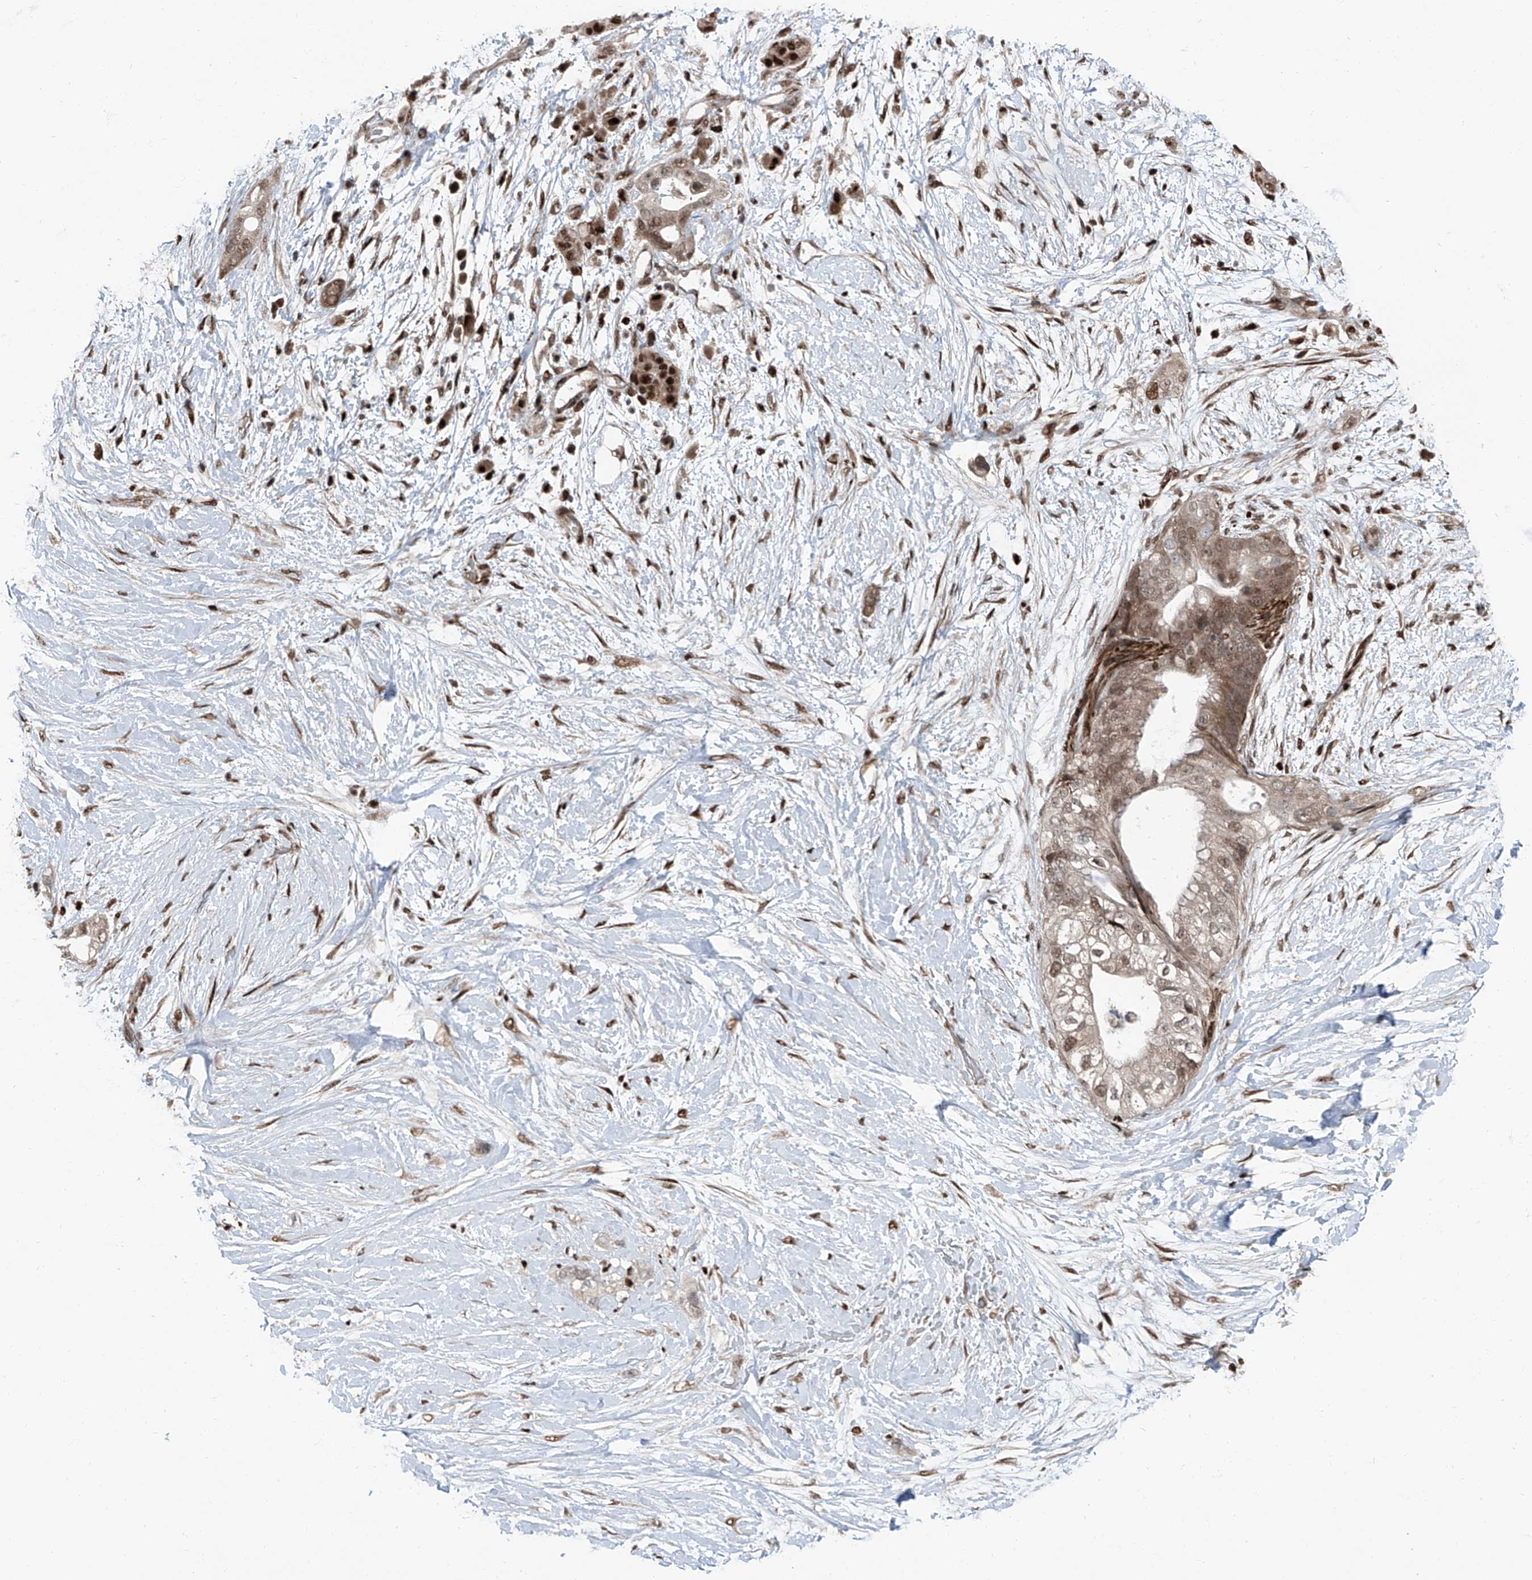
{"staining": {"intensity": "moderate", "quantity": ">75%", "location": "cytoplasmic/membranous,nuclear"}, "tissue": "pancreatic cancer", "cell_type": "Tumor cells", "image_type": "cancer", "snomed": [{"axis": "morphology", "description": "Adenocarcinoma, NOS"}, {"axis": "topography", "description": "Pancreas"}], "caption": "Moderate cytoplasmic/membranous and nuclear positivity for a protein is identified in about >75% of tumor cells of pancreatic cancer using IHC.", "gene": "FKBP5", "patient": {"sex": "male", "age": 53}}